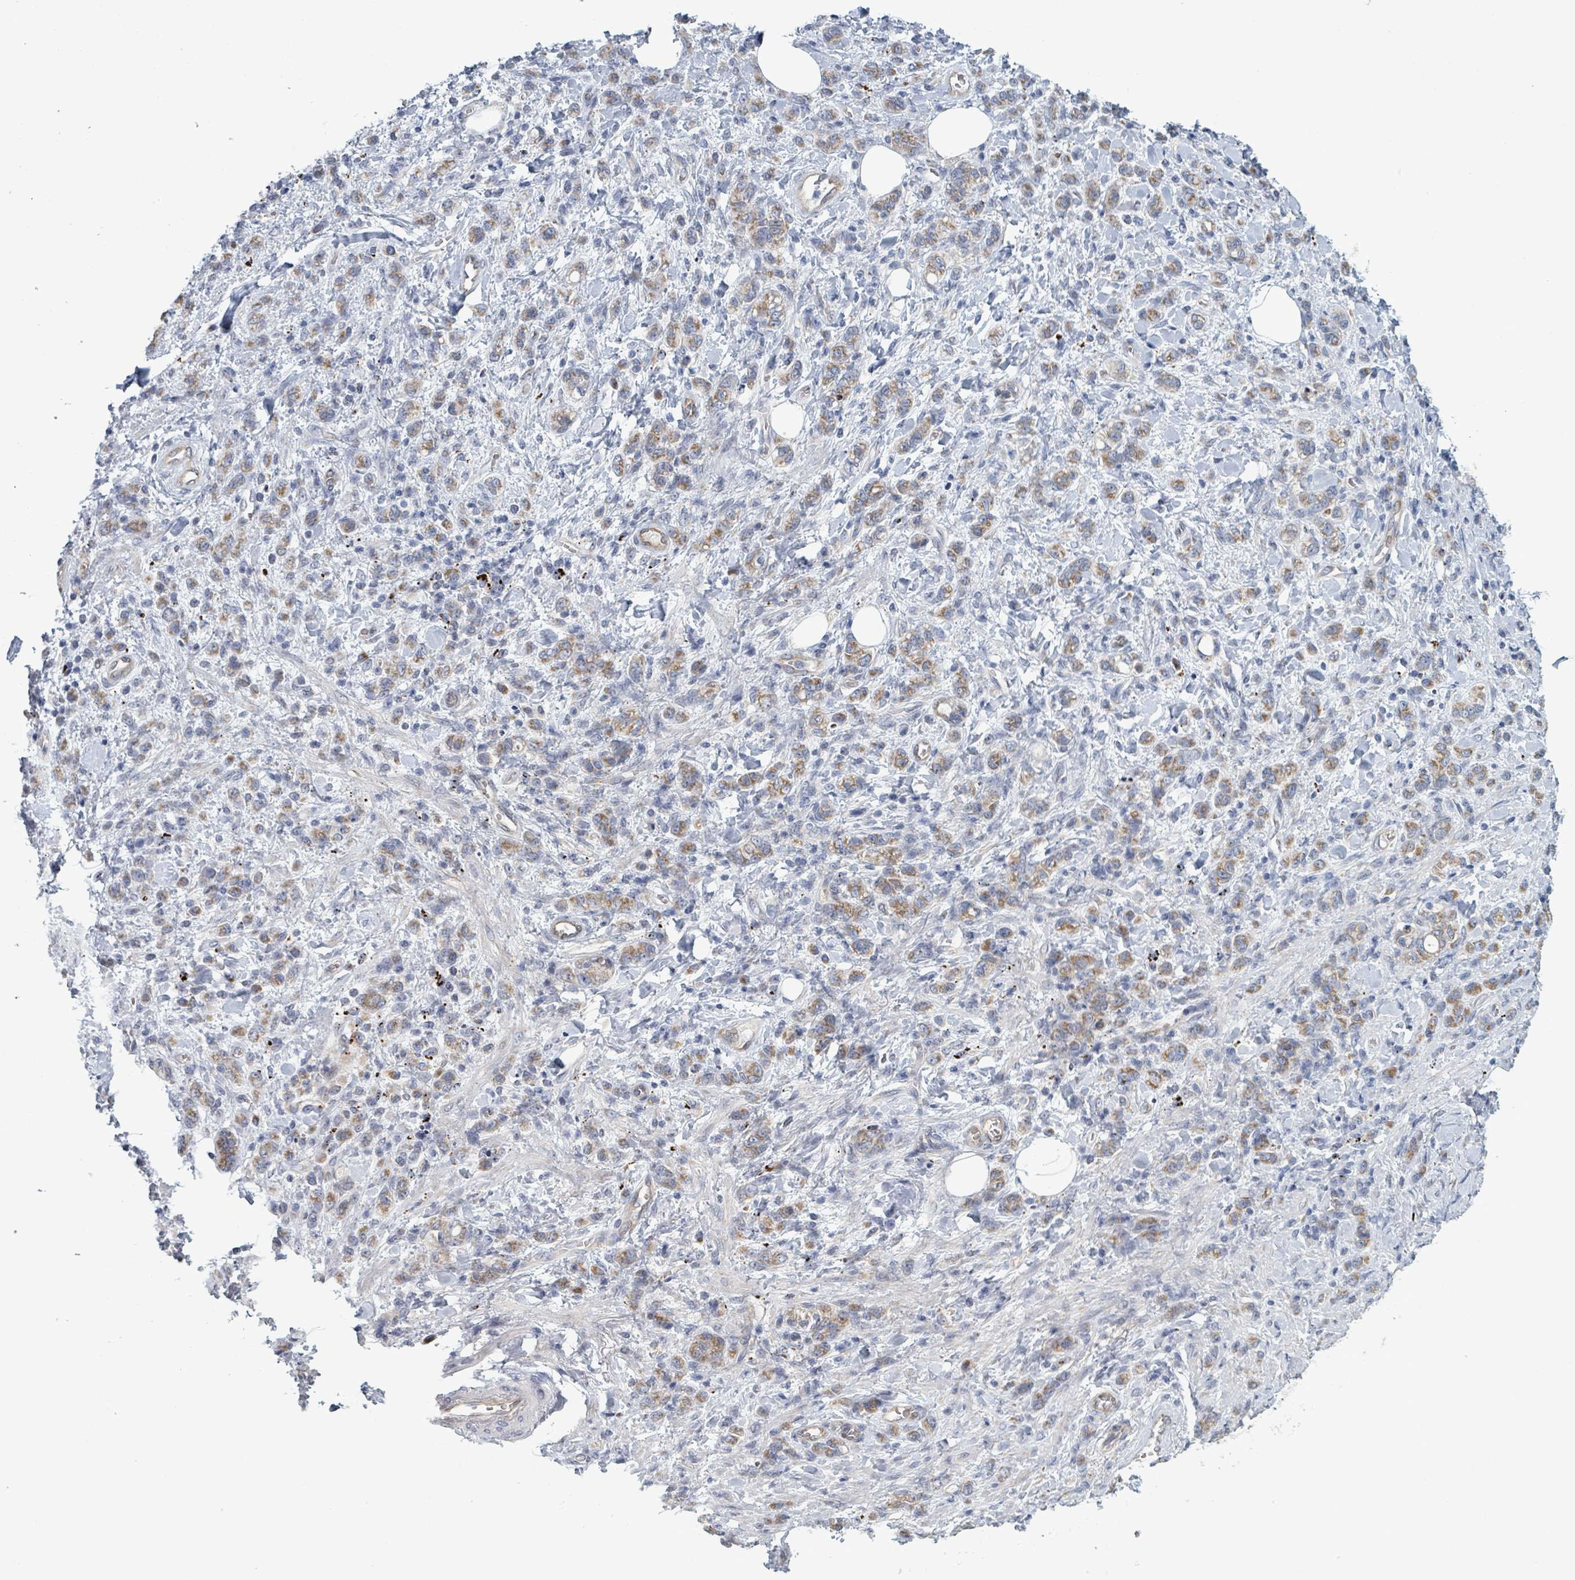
{"staining": {"intensity": "moderate", "quantity": ">75%", "location": "cytoplasmic/membranous"}, "tissue": "stomach cancer", "cell_type": "Tumor cells", "image_type": "cancer", "snomed": [{"axis": "morphology", "description": "Adenocarcinoma, NOS"}, {"axis": "topography", "description": "Stomach"}], "caption": "Tumor cells demonstrate moderate cytoplasmic/membranous expression in approximately >75% of cells in adenocarcinoma (stomach).", "gene": "FKBP1A", "patient": {"sex": "male", "age": 77}}